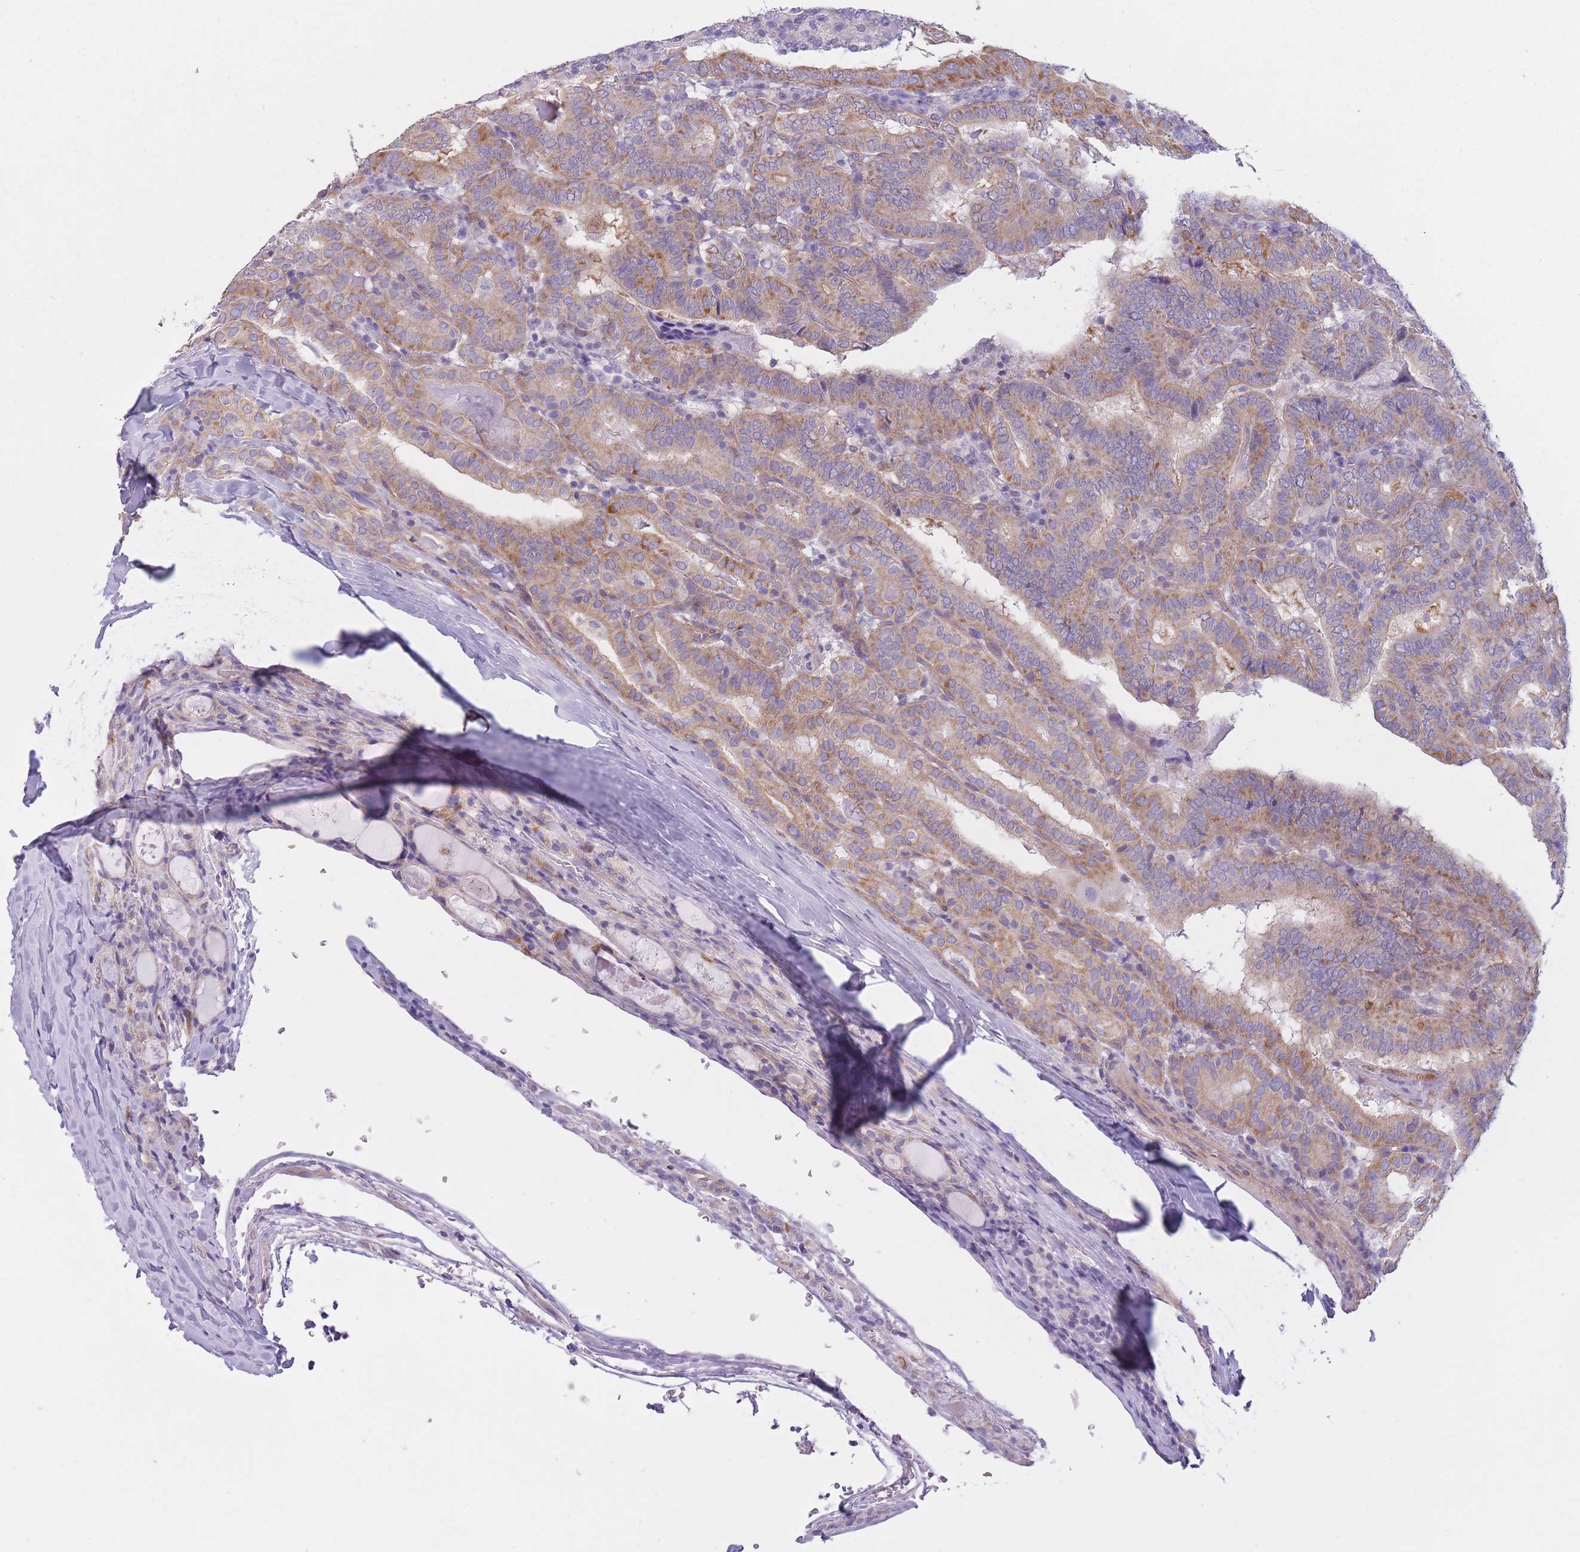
{"staining": {"intensity": "moderate", "quantity": ">75%", "location": "cytoplasmic/membranous"}, "tissue": "thyroid cancer", "cell_type": "Tumor cells", "image_type": "cancer", "snomed": [{"axis": "morphology", "description": "Papillary adenocarcinoma, NOS"}, {"axis": "topography", "description": "Thyroid gland"}], "caption": "Immunohistochemistry photomicrograph of neoplastic tissue: papillary adenocarcinoma (thyroid) stained using immunohistochemistry (IHC) demonstrates medium levels of moderate protein expression localized specifically in the cytoplasmic/membranous of tumor cells, appearing as a cytoplasmic/membranous brown color.", "gene": "SERPINB3", "patient": {"sex": "female", "age": 72}}